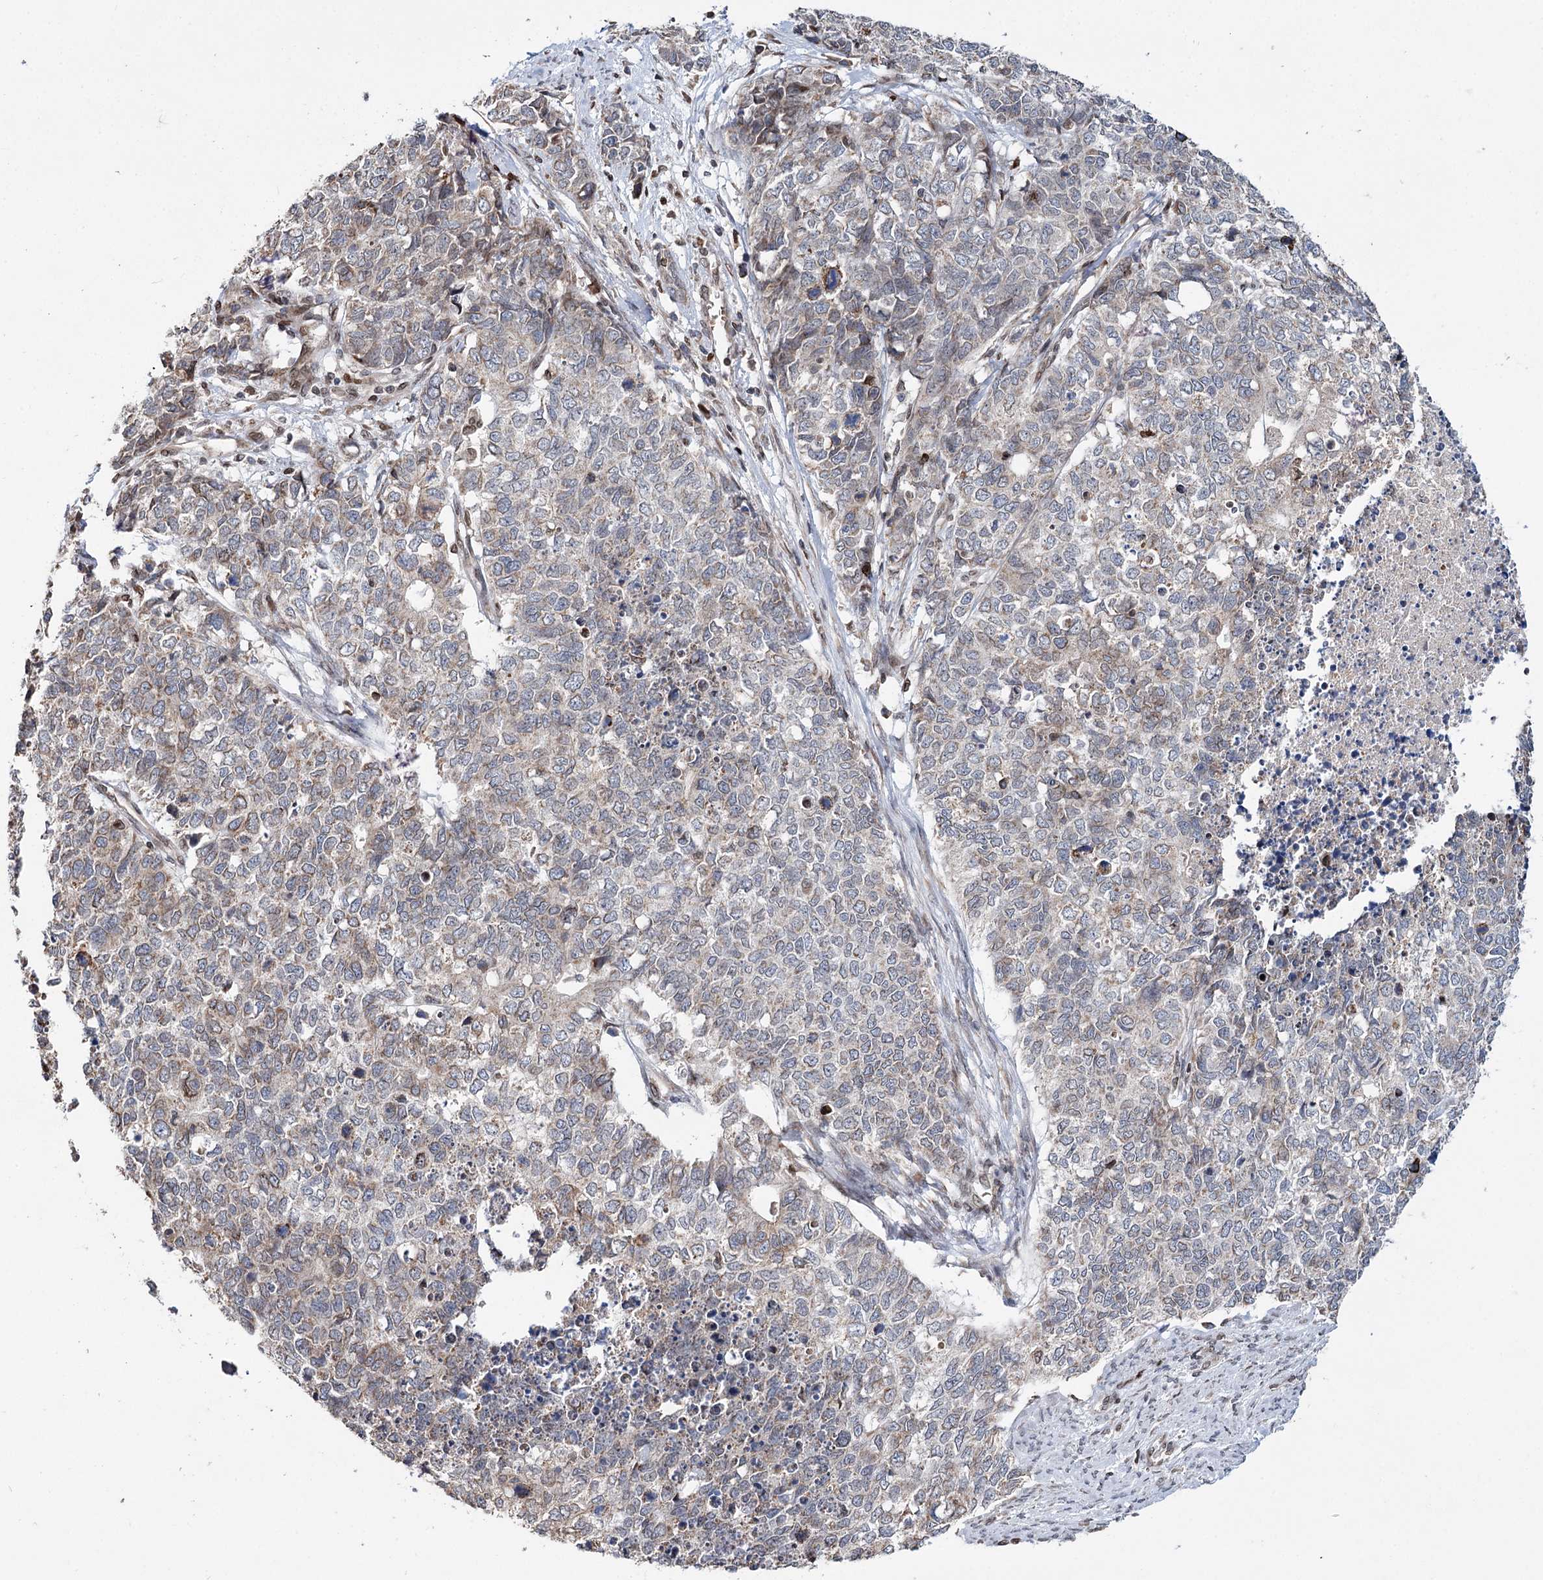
{"staining": {"intensity": "weak", "quantity": "25%-75%", "location": "cytoplasmic/membranous"}, "tissue": "cervical cancer", "cell_type": "Tumor cells", "image_type": "cancer", "snomed": [{"axis": "morphology", "description": "Squamous cell carcinoma, NOS"}, {"axis": "topography", "description": "Cervix"}], "caption": "High-magnification brightfield microscopy of cervical cancer stained with DAB (3,3'-diaminobenzidine) (brown) and counterstained with hematoxylin (blue). tumor cells exhibit weak cytoplasmic/membranous positivity is appreciated in about25%-75% of cells.", "gene": "CFAP46", "patient": {"sex": "female", "age": 63}}